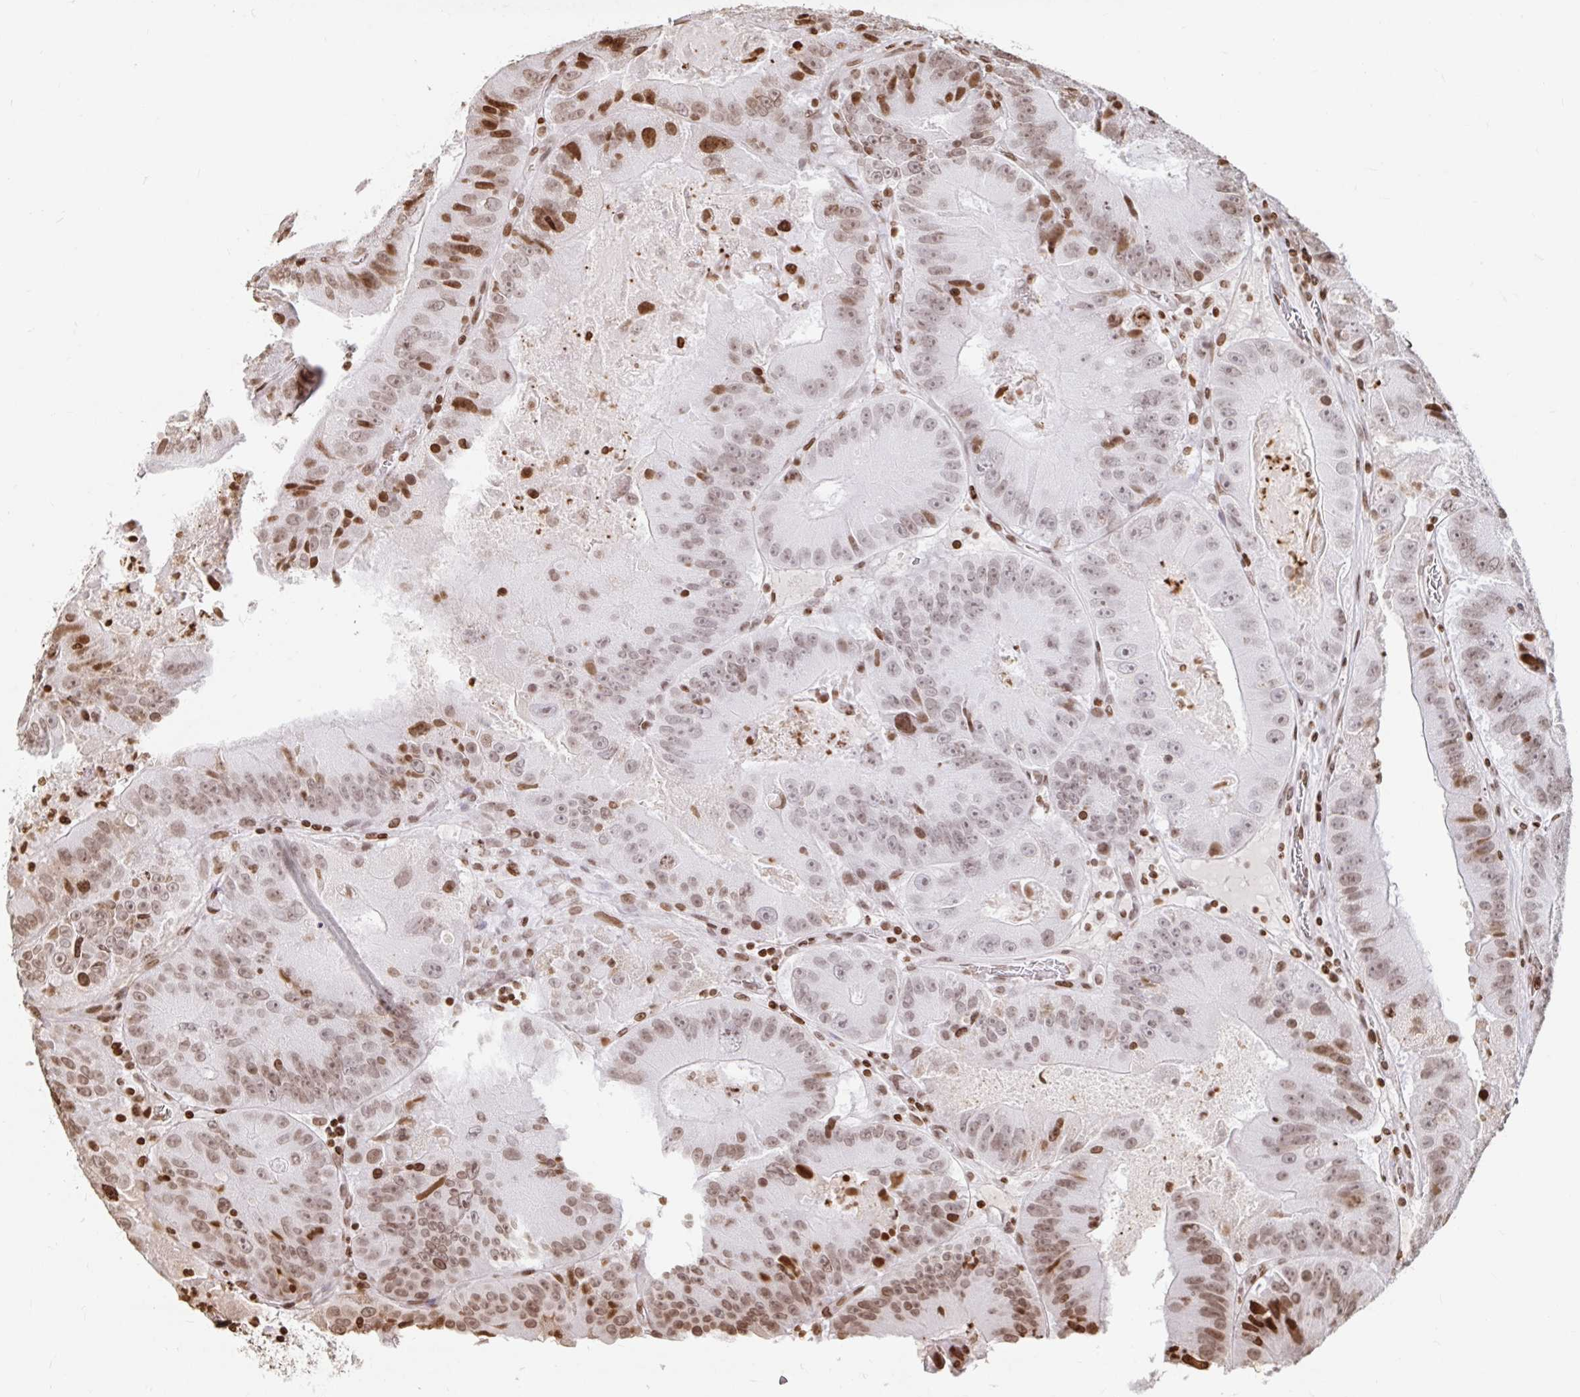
{"staining": {"intensity": "moderate", "quantity": ">75%", "location": "nuclear"}, "tissue": "colorectal cancer", "cell_type": "Tumor cells", "image_type": "cancer", "snomed": [{"axis": "morphology", "description": "Adenocarcinoma, NOS"}, {"axis": "topography", "description": "Colon"}], "caption": "Colorectal cancer stained with a brown dye displays moderate nuclear positive positivity in approximately >75% of tumor cells.", "gene": "H2BC5", "patient": {"sex": "female", "age": 86}}